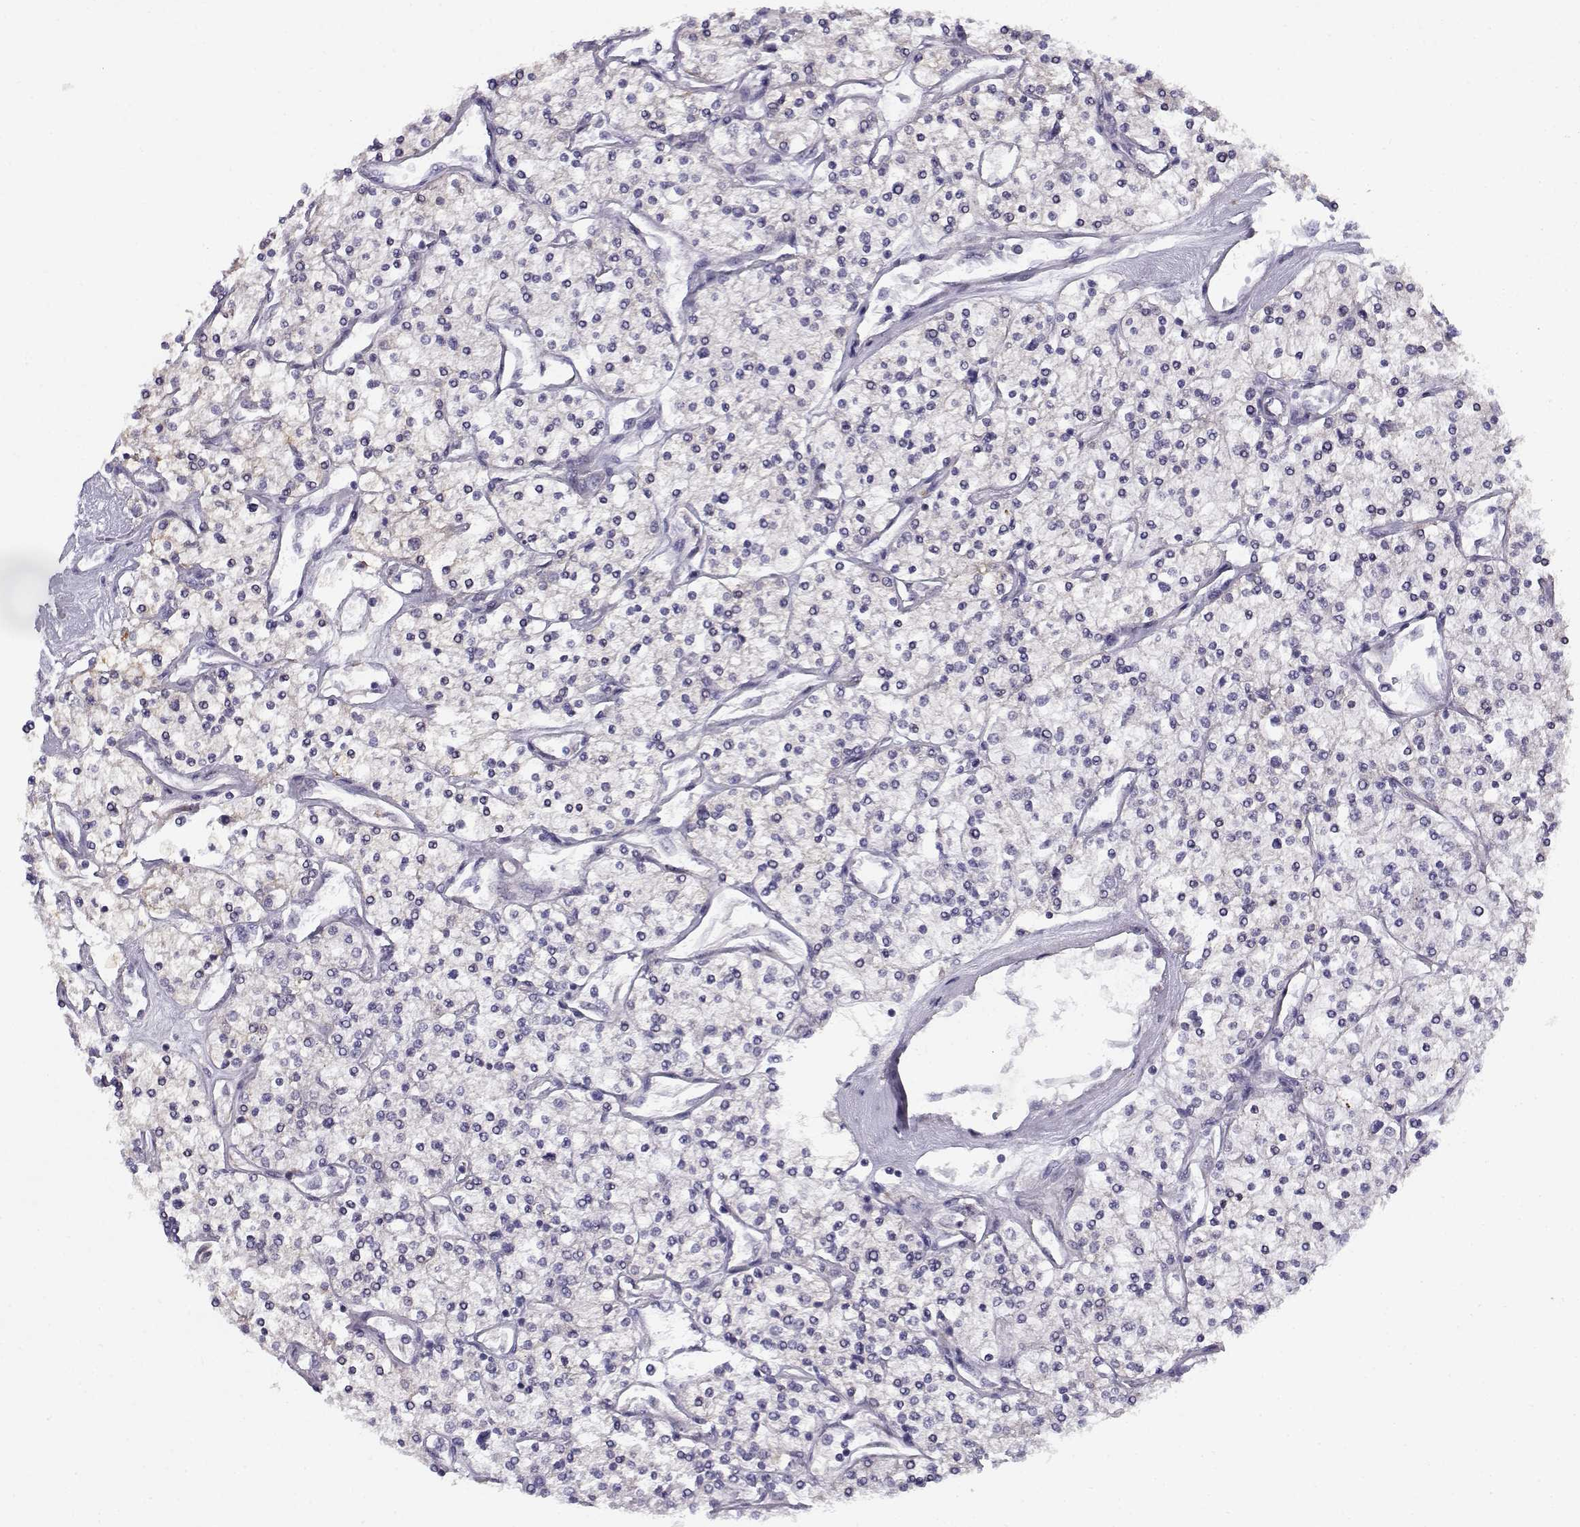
{"staining": {"intensity": "weak", "quantity": "<25%", "location": "cytoplasmic/membranous"}, "tissue": "renal cancer", "cell_type": "Tumor cells", "image_type": "cancer", "snomed": [{"axis": "morphology", "description": "Adenocarcinoma, NOS"}, {"axis": "topography", "description": "Kidney"}], "caption": "An image of renal cancer (adenocarcinoma) stained for a protein reveals no brown staining in tumor cells.", "gene": "CREB3L3", "patient": {"sex": "male", "age": 80}}